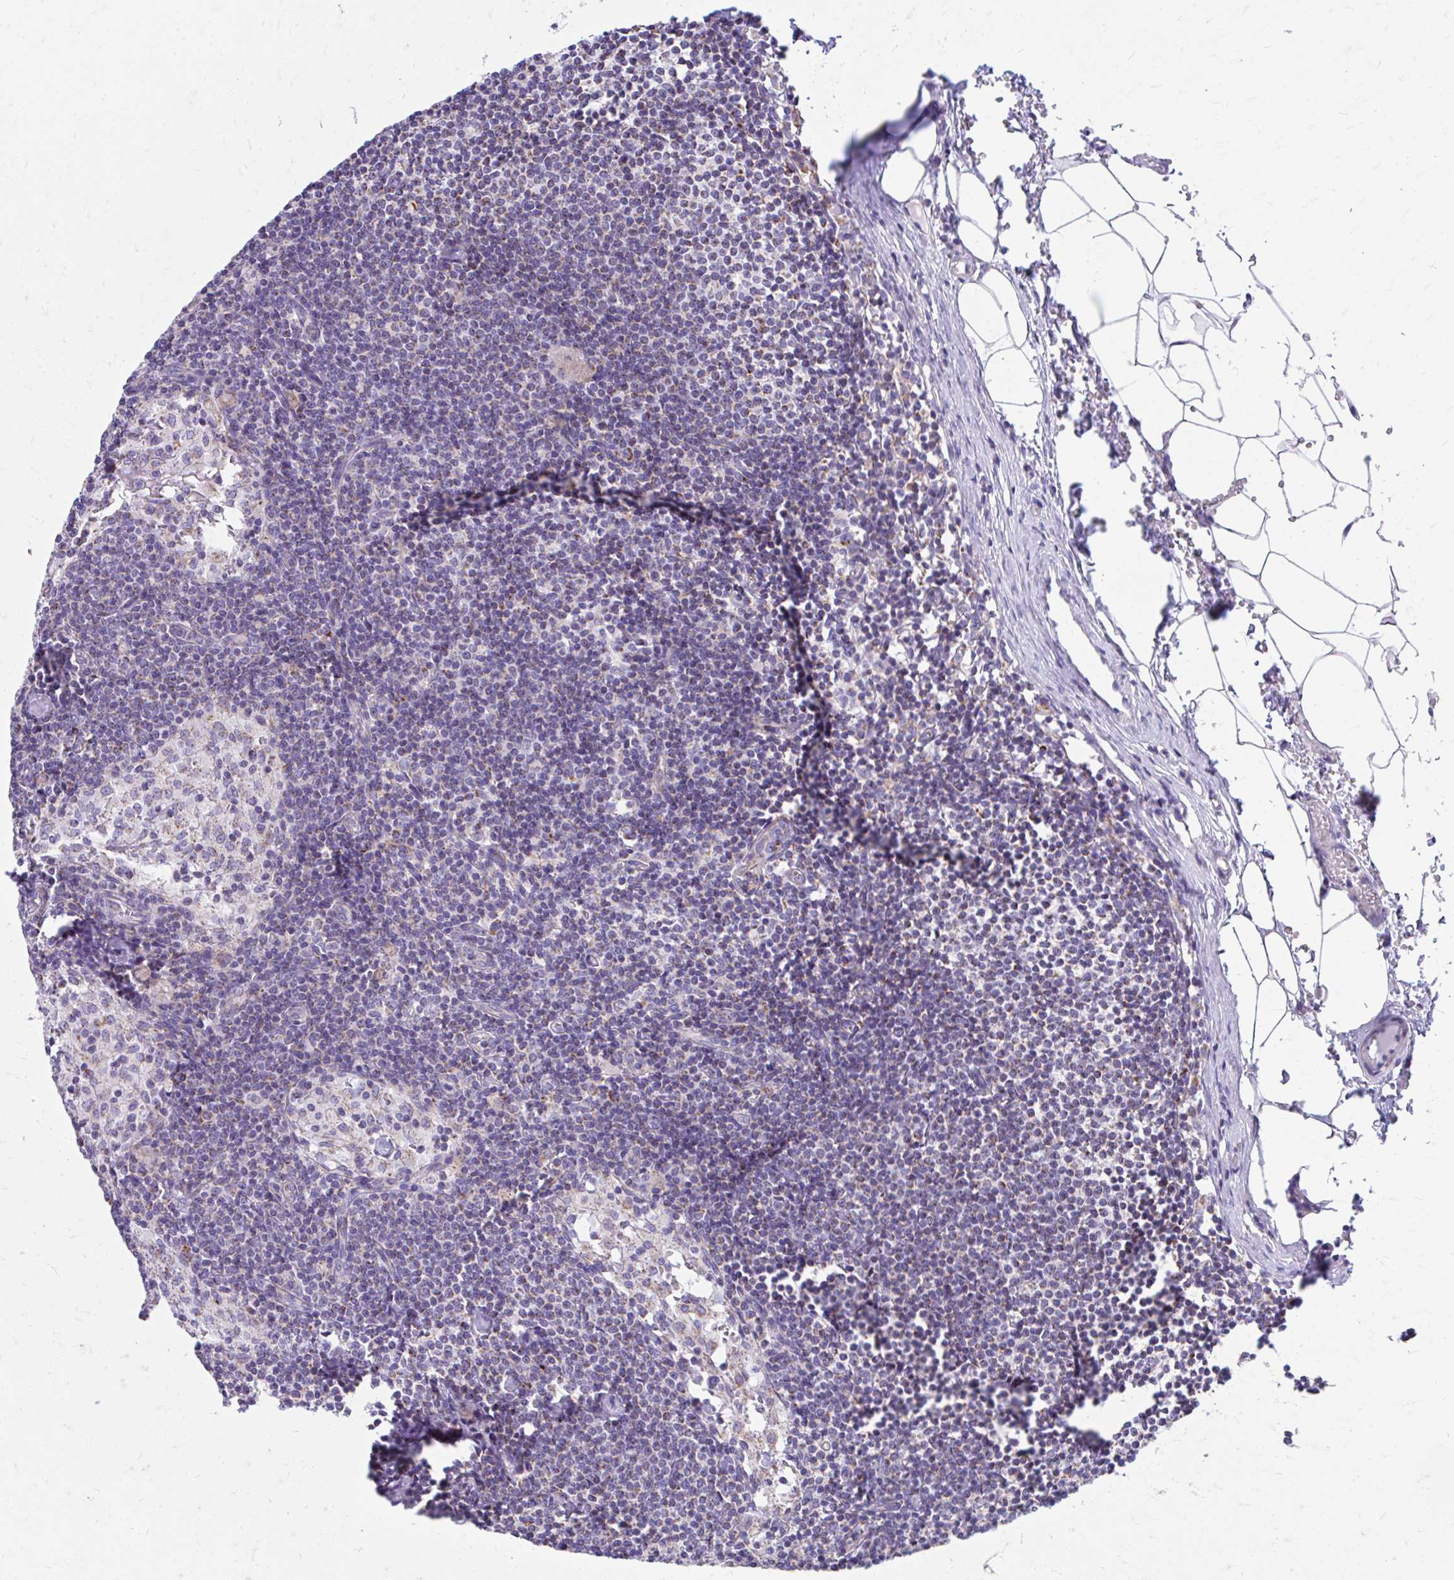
{"staining": {"intensity": "weak", "quantity": "25%-75%", "location": "cytoplasmic/membranous"}, "tissue": "lymph node", "cell_type": "Germinal center cells", "image_type": "normal", "snomed": [{"axis": "morphology", "description": "Normal tissue, NOS"}, {"axis": "topography", "description": "Lymph node"}], "caption": "Lymph node stained with a brown dye reveals weak cytoplasmic/membranous positive expression in about 25%-75% of germinal center cells.", "gene": "MRPL19", "patient": {"sex": "male", "age": 49}}